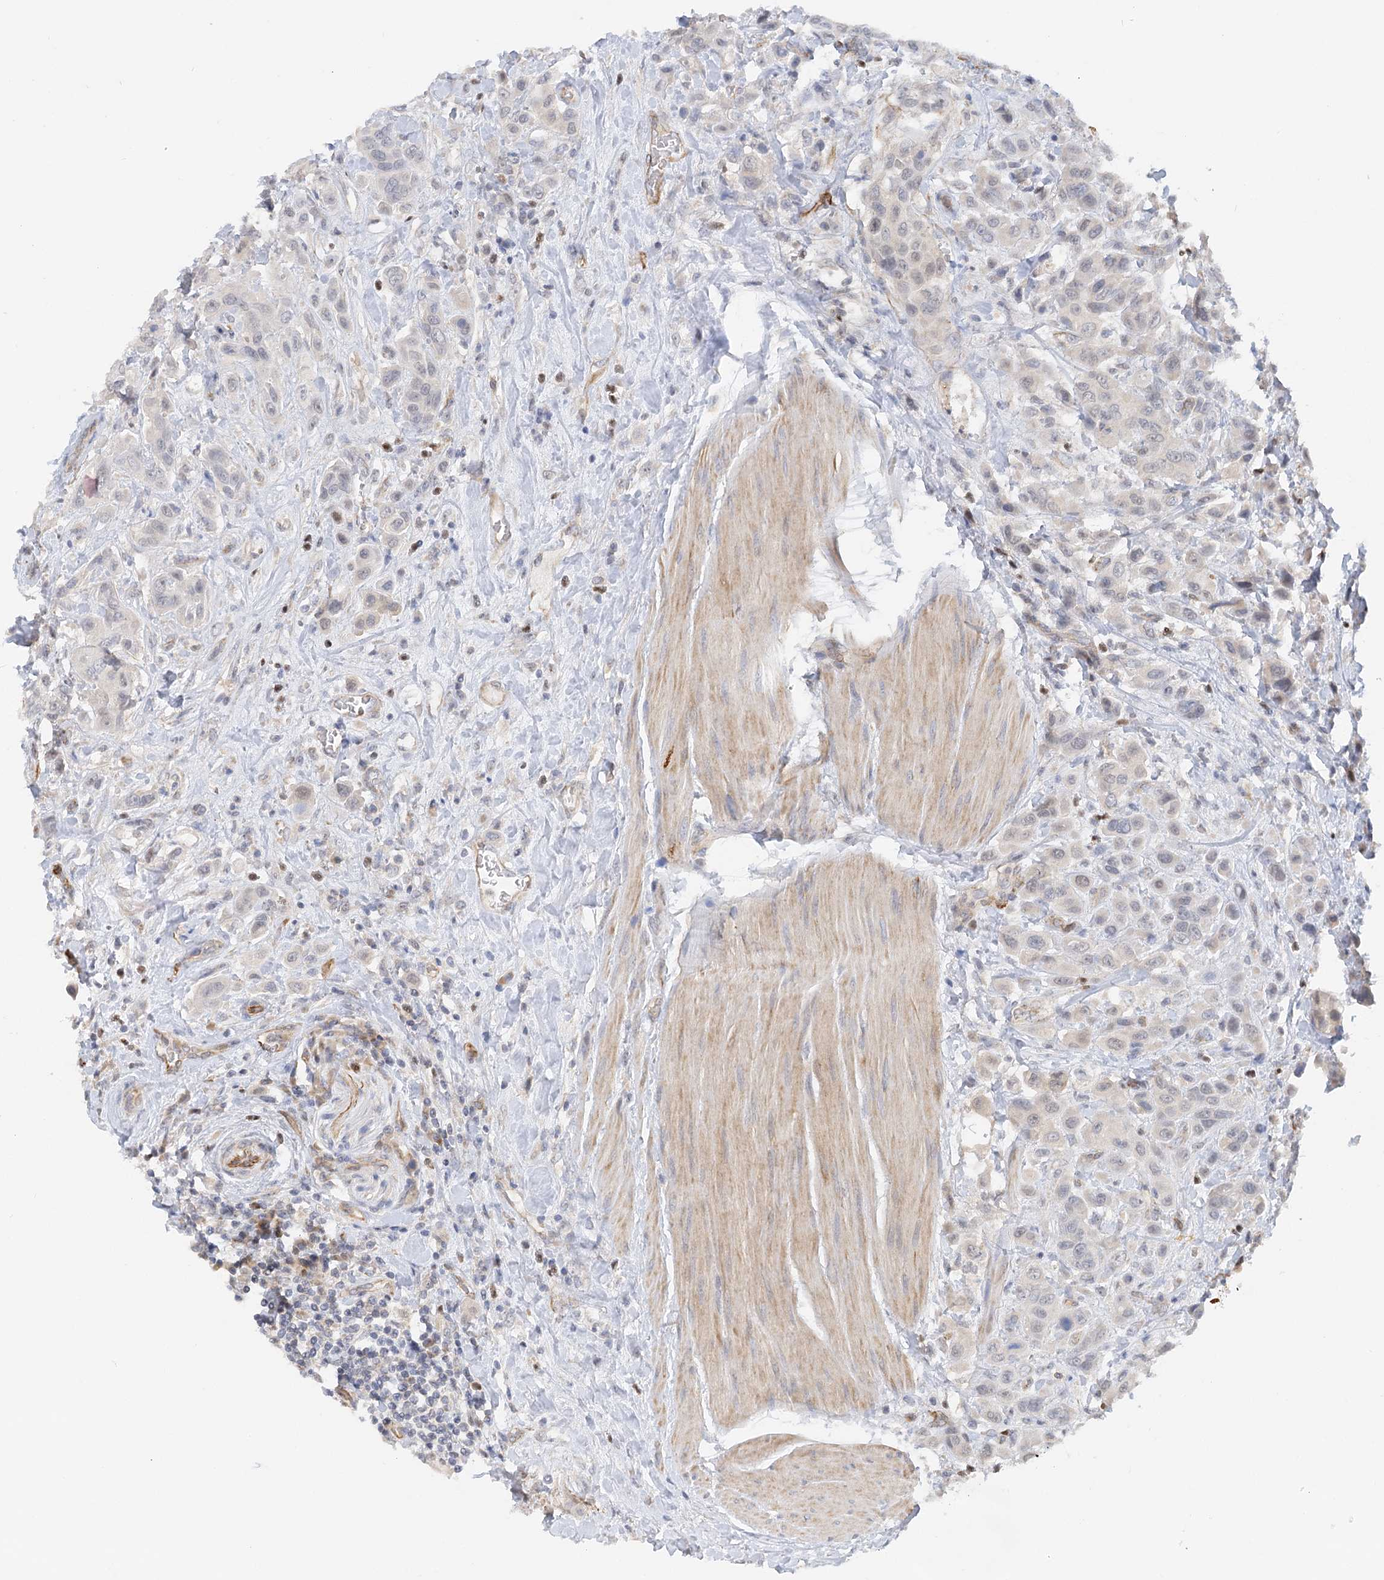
{"staining": {"intensity": "negative", "quantity": "none", "location": "none"}, "tissue": "urothelial cancer", "cell_type": "Tumor cells", "image_type": "cancer", "snomed": [{"axis": "morphology", "description": "Urothelial carcinoma, High grade"}, {"axis": "topography", "description": "Urinary bladder"}], "caption": "An immunohistochemistry (IHC) photomicrograph of high-grade urothelial carcinoma is shown. There is no staining in tumor cells of high-grade urothelial carcinoma. The staining is performed using DAB brown chromogen with nuclei counter-stained in using hematoxylin.", "gene": "NELL2", "patient": {"sex": "male", "age": 50}}